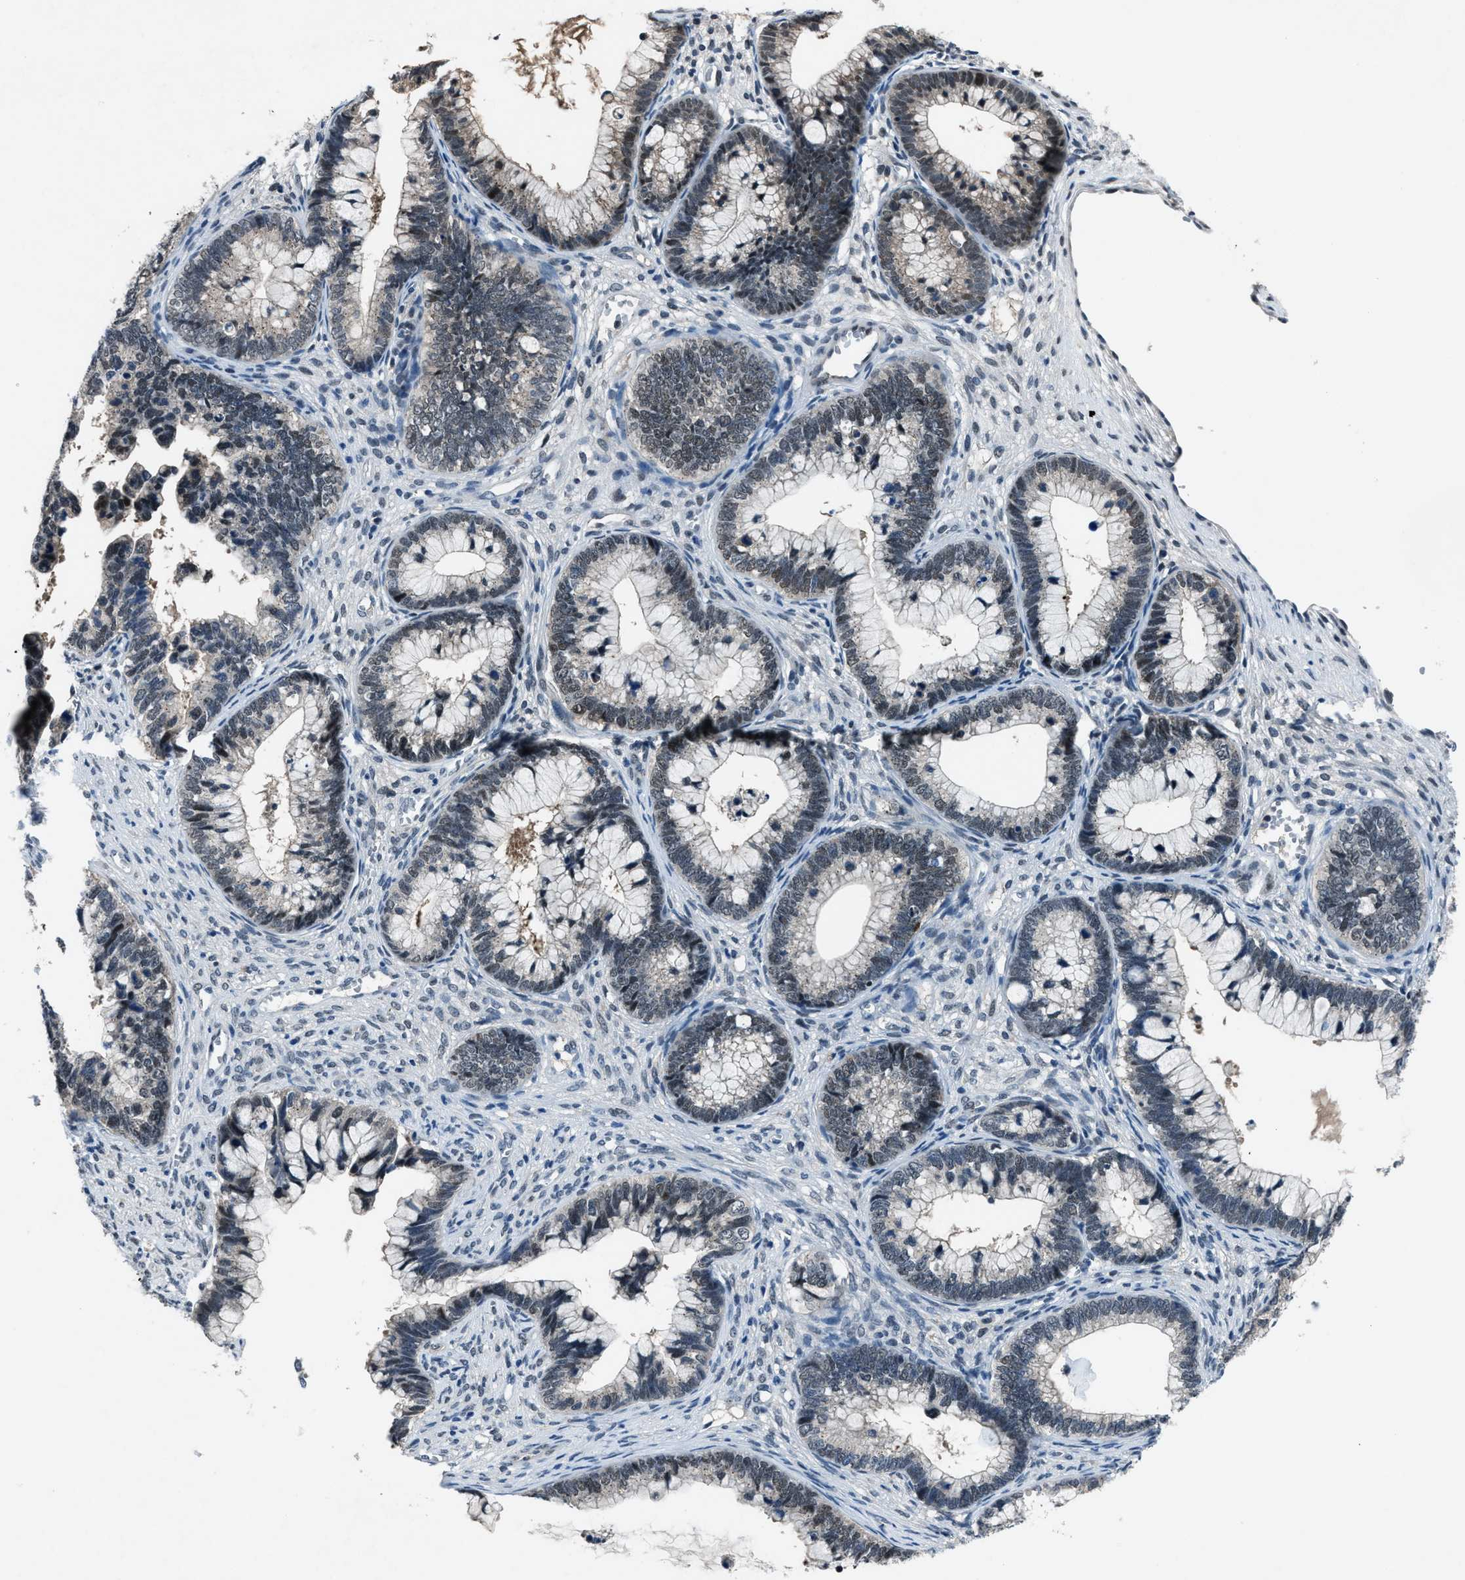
{"staining": {"intensity": "moderate", "quantity": "25%-75%", "location": "nuclear"}, "tissue": "cervical cancer", "cell_type": "Tumor cells", "image_type": "cancer", "snomed": [{"axis": "morphology", "description": "Adenocarcinoma, NOS"}, {"axis": "topography", "description": "Cervix"}], "caption": "The photomicrograph demonstrates immunohistochemical staining of cervical cancer (adenocarcinoma). There is moderate nuclear expression is seen in about 25%-75% of tumor cells. The staining is performed using DAB brown chromogen to label protein expression. The nuclei are counter-stained blue using hematoxylin.", "gene": "DUSP19", "patient": {"sex": "female", "age": 44}}